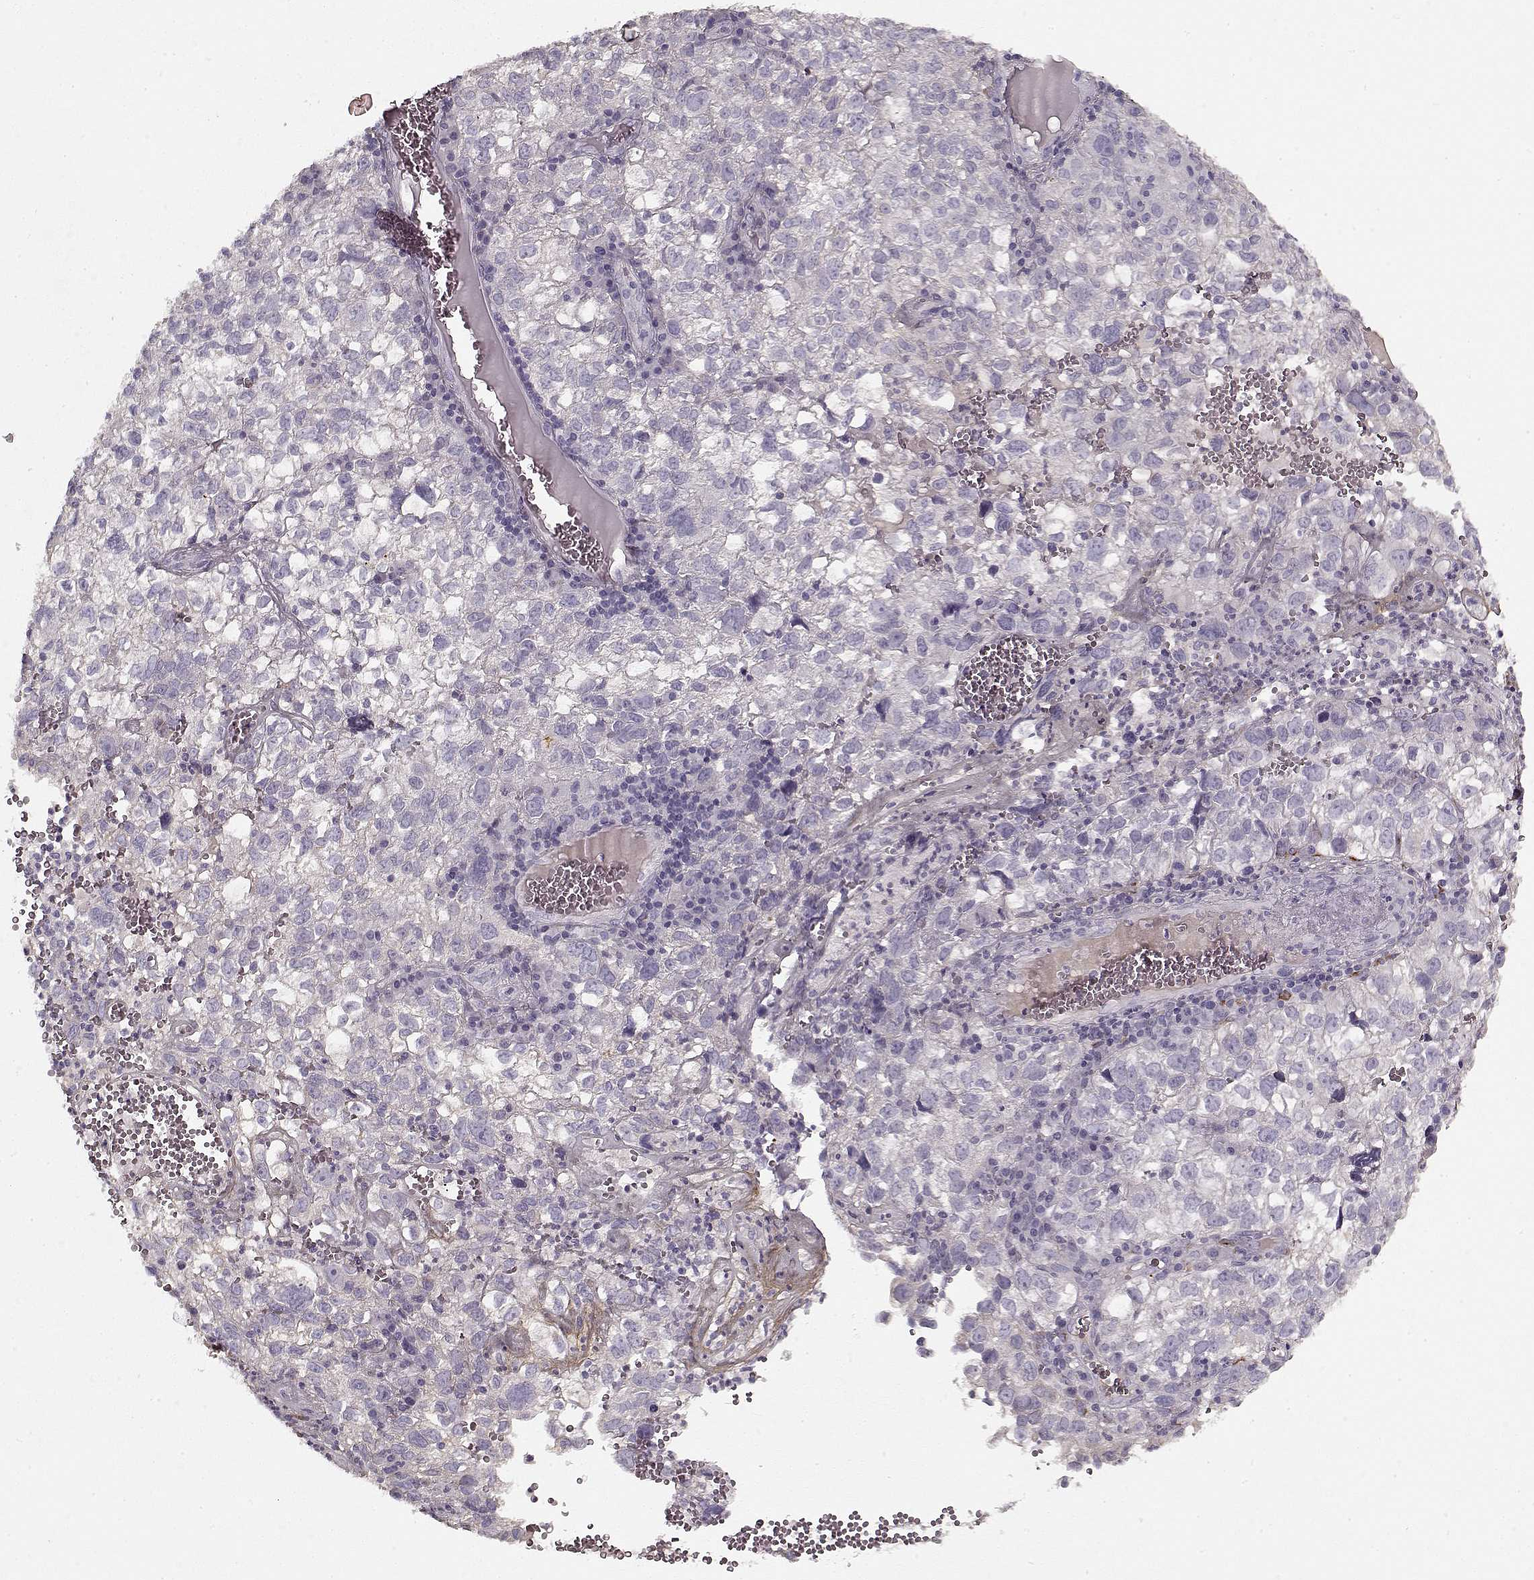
{"staining": {"intensity": "negative", "quantity": "none", "location": "none"}, "tissue": "cervical cancer", "cell_type": "Tumor cells", "image_type": "cancer", "snomed": [{"axis": "morphology", "description": "Squamous cell carcinoma, NOS"}, {"axis": "topography", "description": "Cervix"}], "caption": "Immunohistochemistry (IHC) of human cervical cancer (squamous cell carcinoma) exhibits no positivity in tumor cells.", "gene": "LUM", "patient": {"sex": "female", "age": 55}}